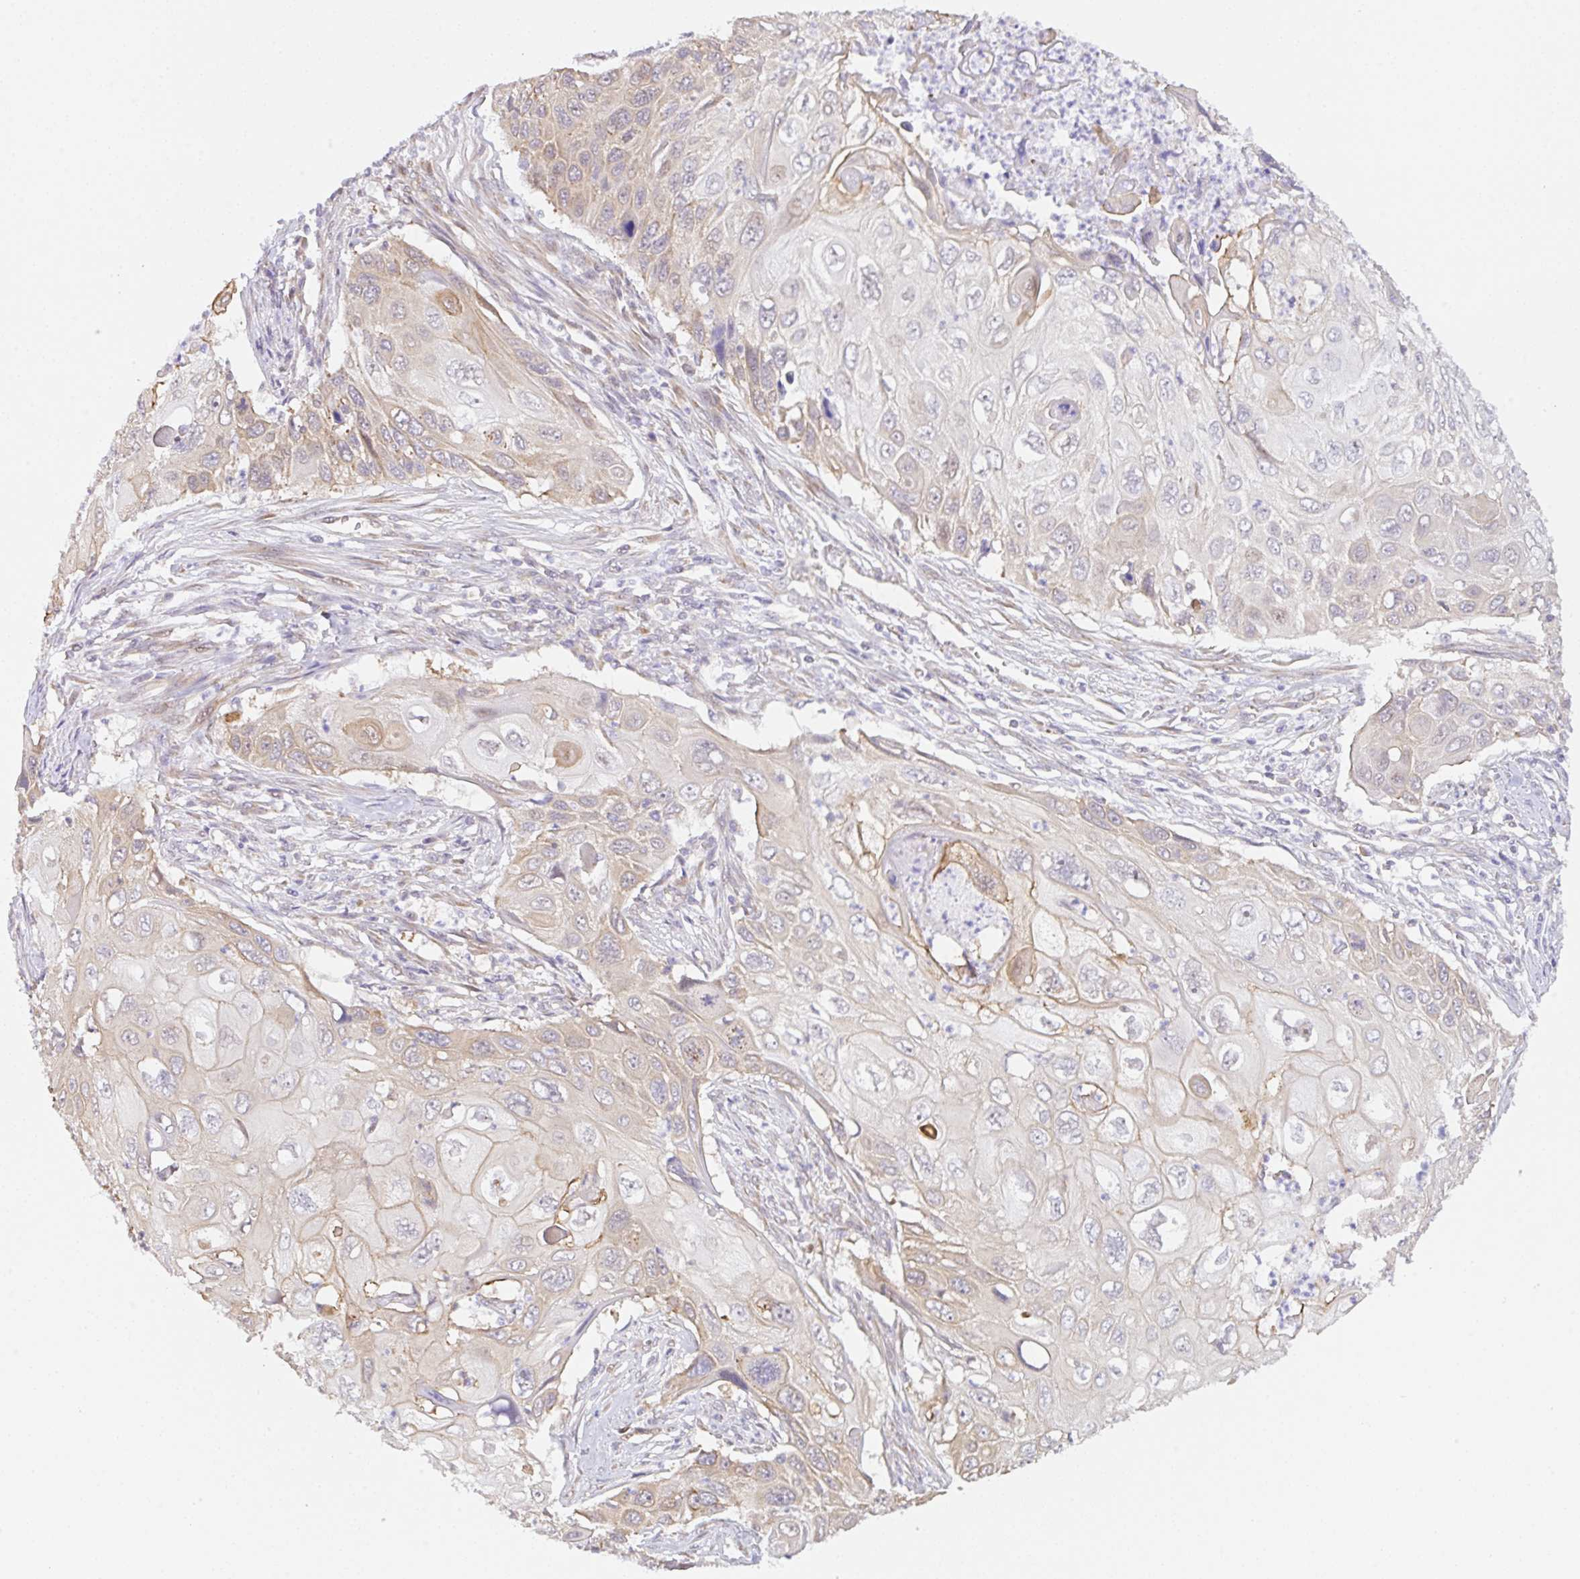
{"staining": {"intensity": "weak", "quantity": "<25%", "location": "cytoplasmic/membranous"}, "tissue": "cervical cancer", "cell_type": "Tumor cells", "image_type": "cancer", "snomed": [{"axis": "morphology", "description": "Squamous cell carcinoma, NOS"}, {"axis": "topography", "description": "Cervix"}], "caption": "Immunohistochemistry micrograph of human cervical squamous cell carcinoma stained for a protein (brown), which exhibits no staining in tumor cells. (Brightfield microscopy of DAB immunohistochemistry (IHC) at high magnification).", "gene": "TBPL2", "patient": {"sex": "female", "age": 70}}